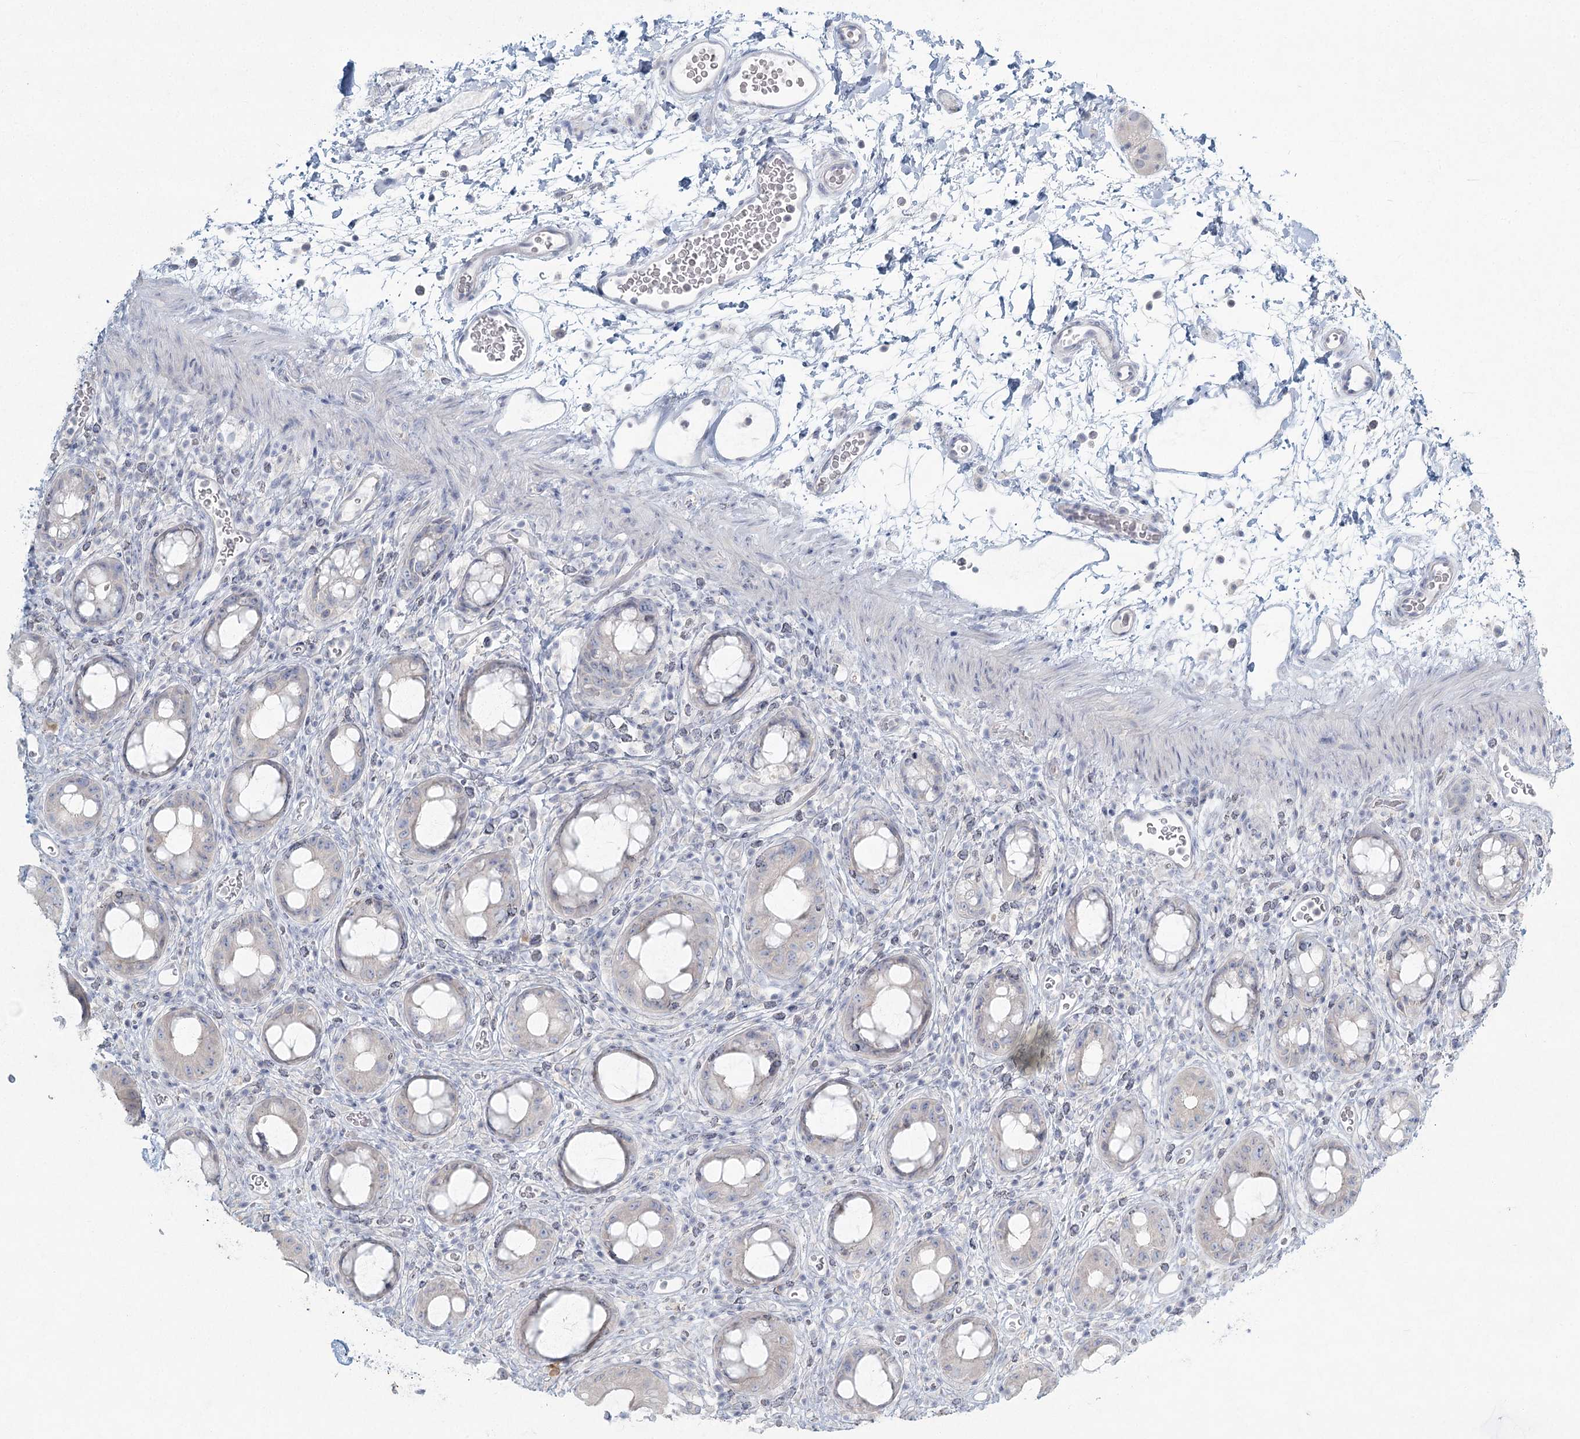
{"staining": {"intensity": "negative", "quantity": "none", "location": "none"}, "tissue": "rectum", "cell_type": "Glandular cells", "image_type": "normal", "snomed": [{"axis": "morphology", "description": "Normal tissue, NOS"}, {"axis": "topography", "description": "Rectum"}], "caption": "DAB immunohistochemical staining of normal human rectum displays no significant expression in glandular cells.", "gene": "LRP2BP", "patient": {"sex": "female", "age": 57}}